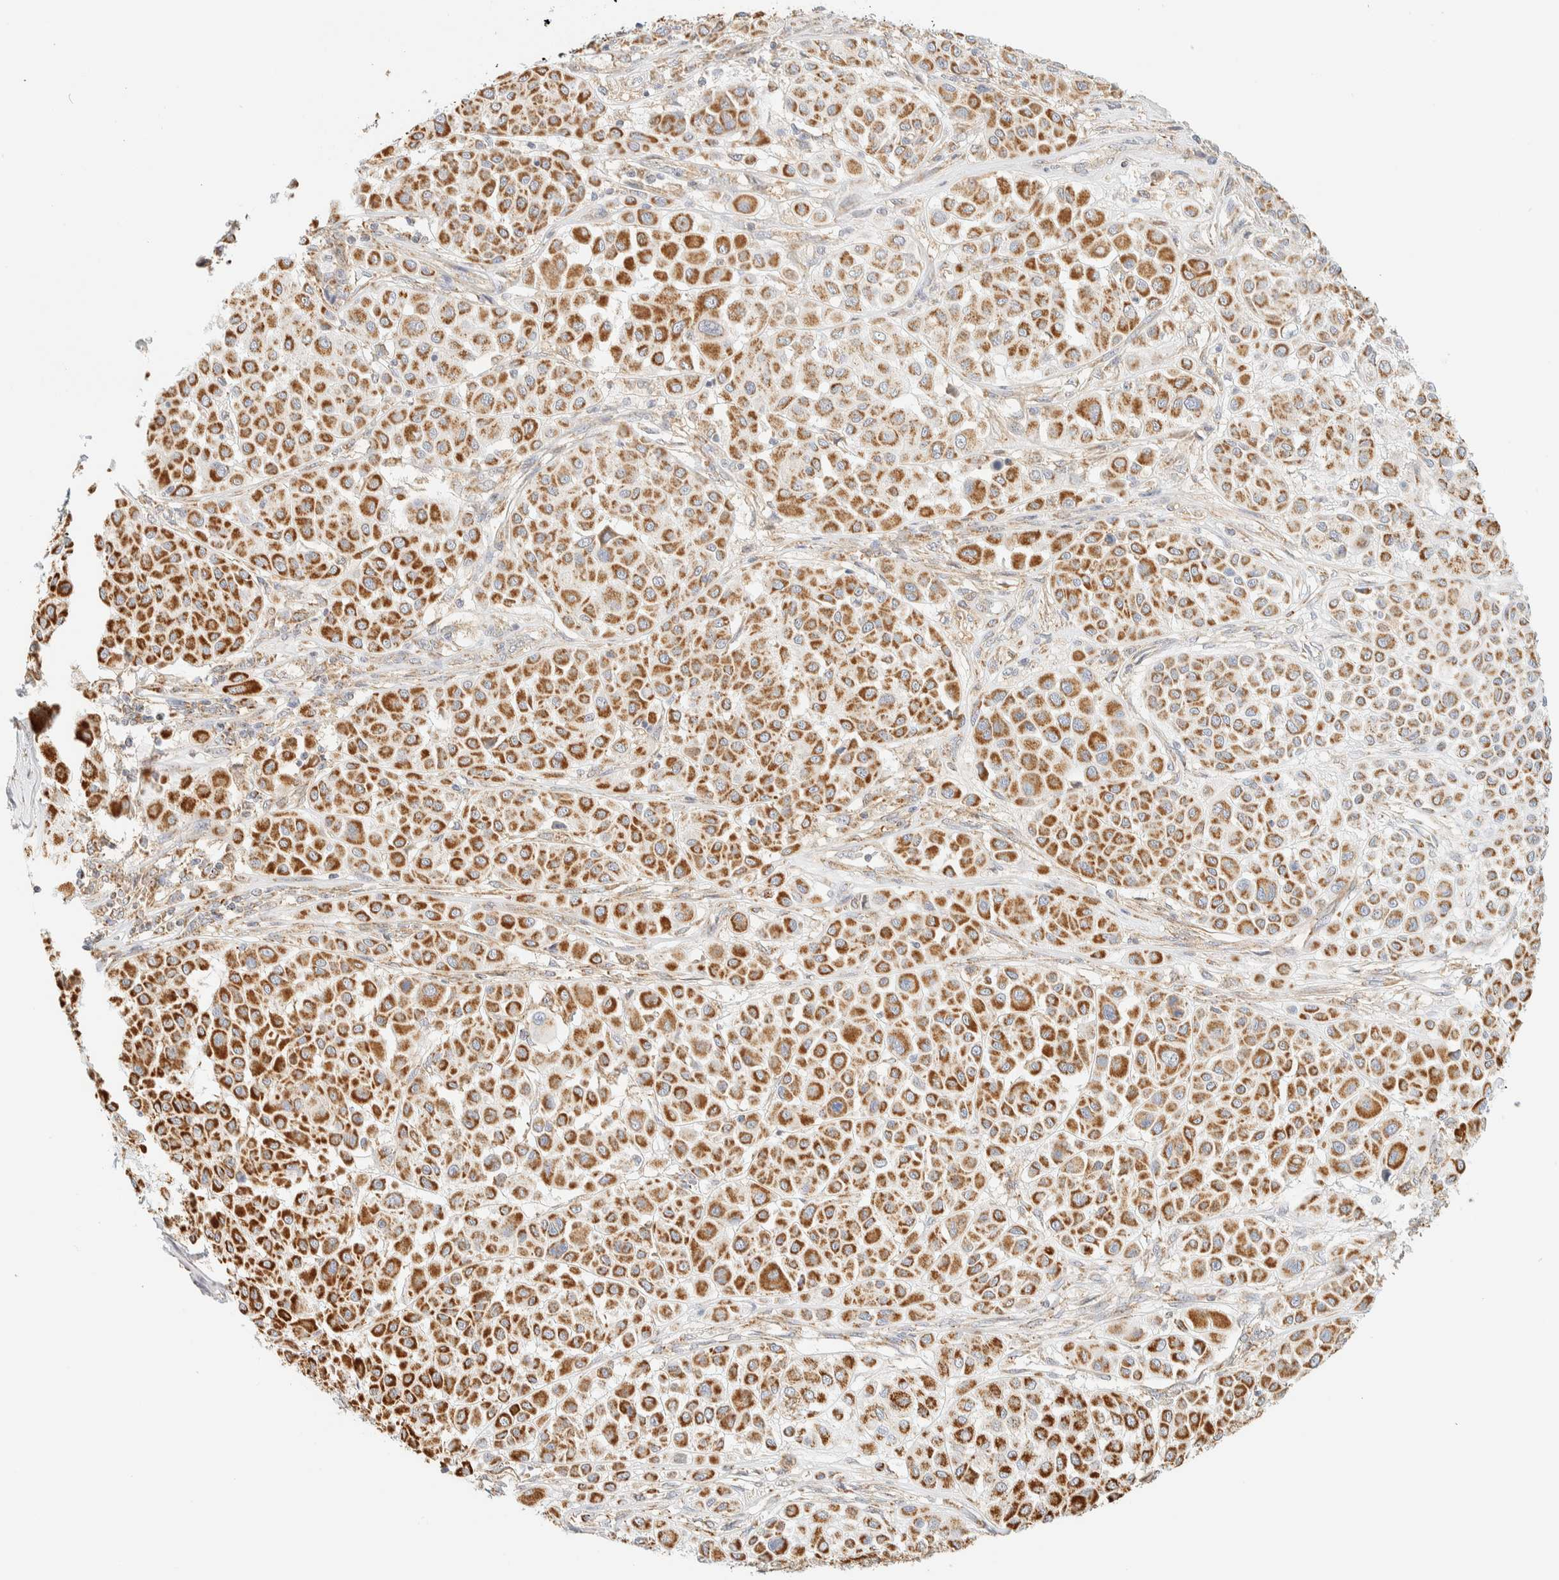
{"staining": {"intensity": "strong", "quantity": ">75%", "location": "cytoplasmic/membranous"}, "tissue": "melanoma", "cell_type": "Tumor cells", "image_type": "cancer", "snomed": [{"axis": "morphology", "description": "Malignant melanoma, Metastatic site"}, {"axis": "topography", "description": "Soft tissue"}], "caption": "Protein staining by immunohistochemistry shows strong cytoplasmic/membranous staining in approximately >75% of tumor cells in malignant melanoma (metastatic site).", "gene": "APBB2", "patient": {"sex": "male", "age": 41}}